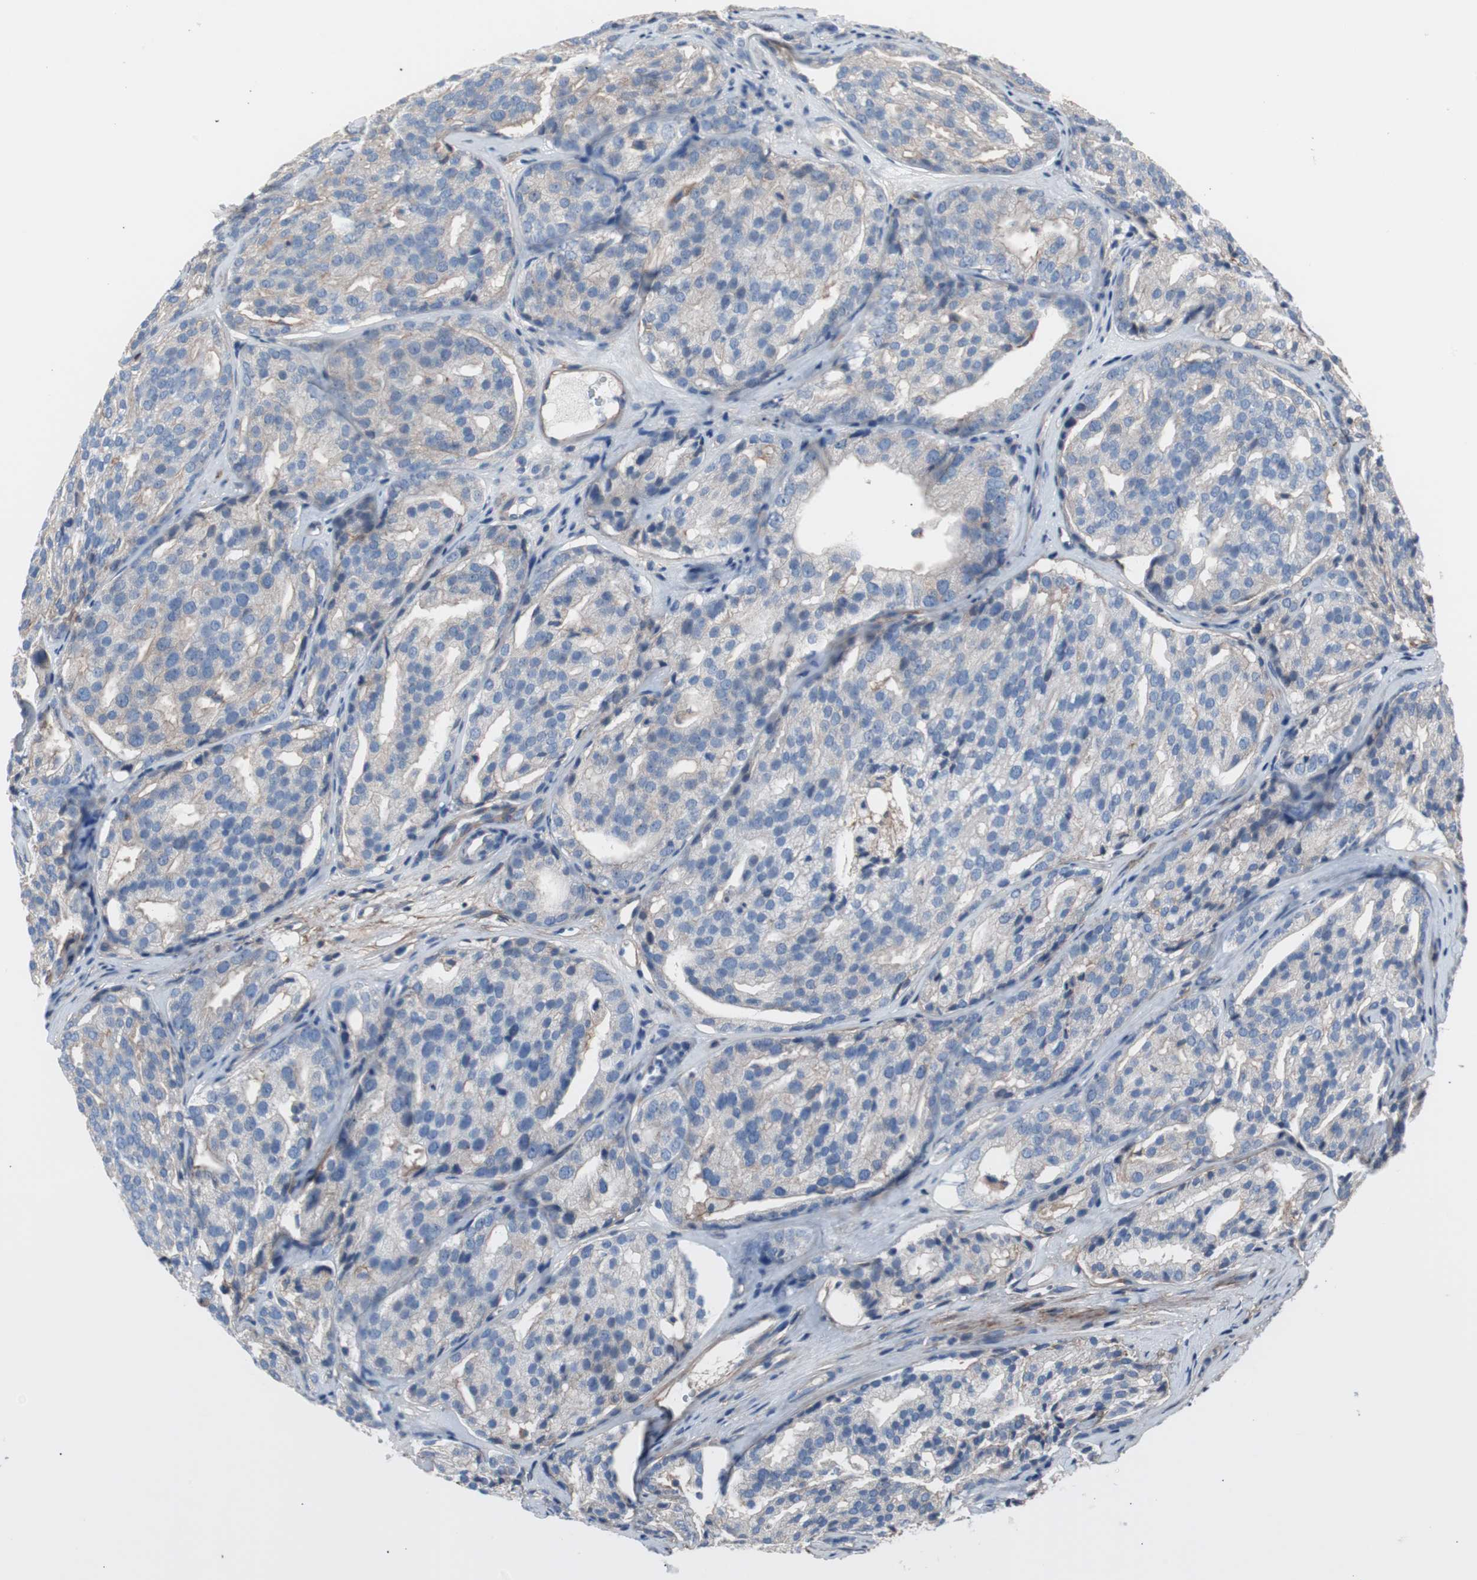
{"staining": {"intensity": "negative", "quantity": "none", "location": "none"}, "tissue": "prostate cancer", "cell_type": "Tumor cells", "image_type": "cancer", "snomed": [{"axis": "morphology", "description": "Adenocarcinoma, High grade"}, {"axis": "topography", "description": "Prostate"}], "caption": "Histopathology image shows no significant protein staining in tumor cells of prostate cancer (high-grade adenocarcinoma).", "gene": "CD81", "patient": {"sex": "male", "age": 64}}